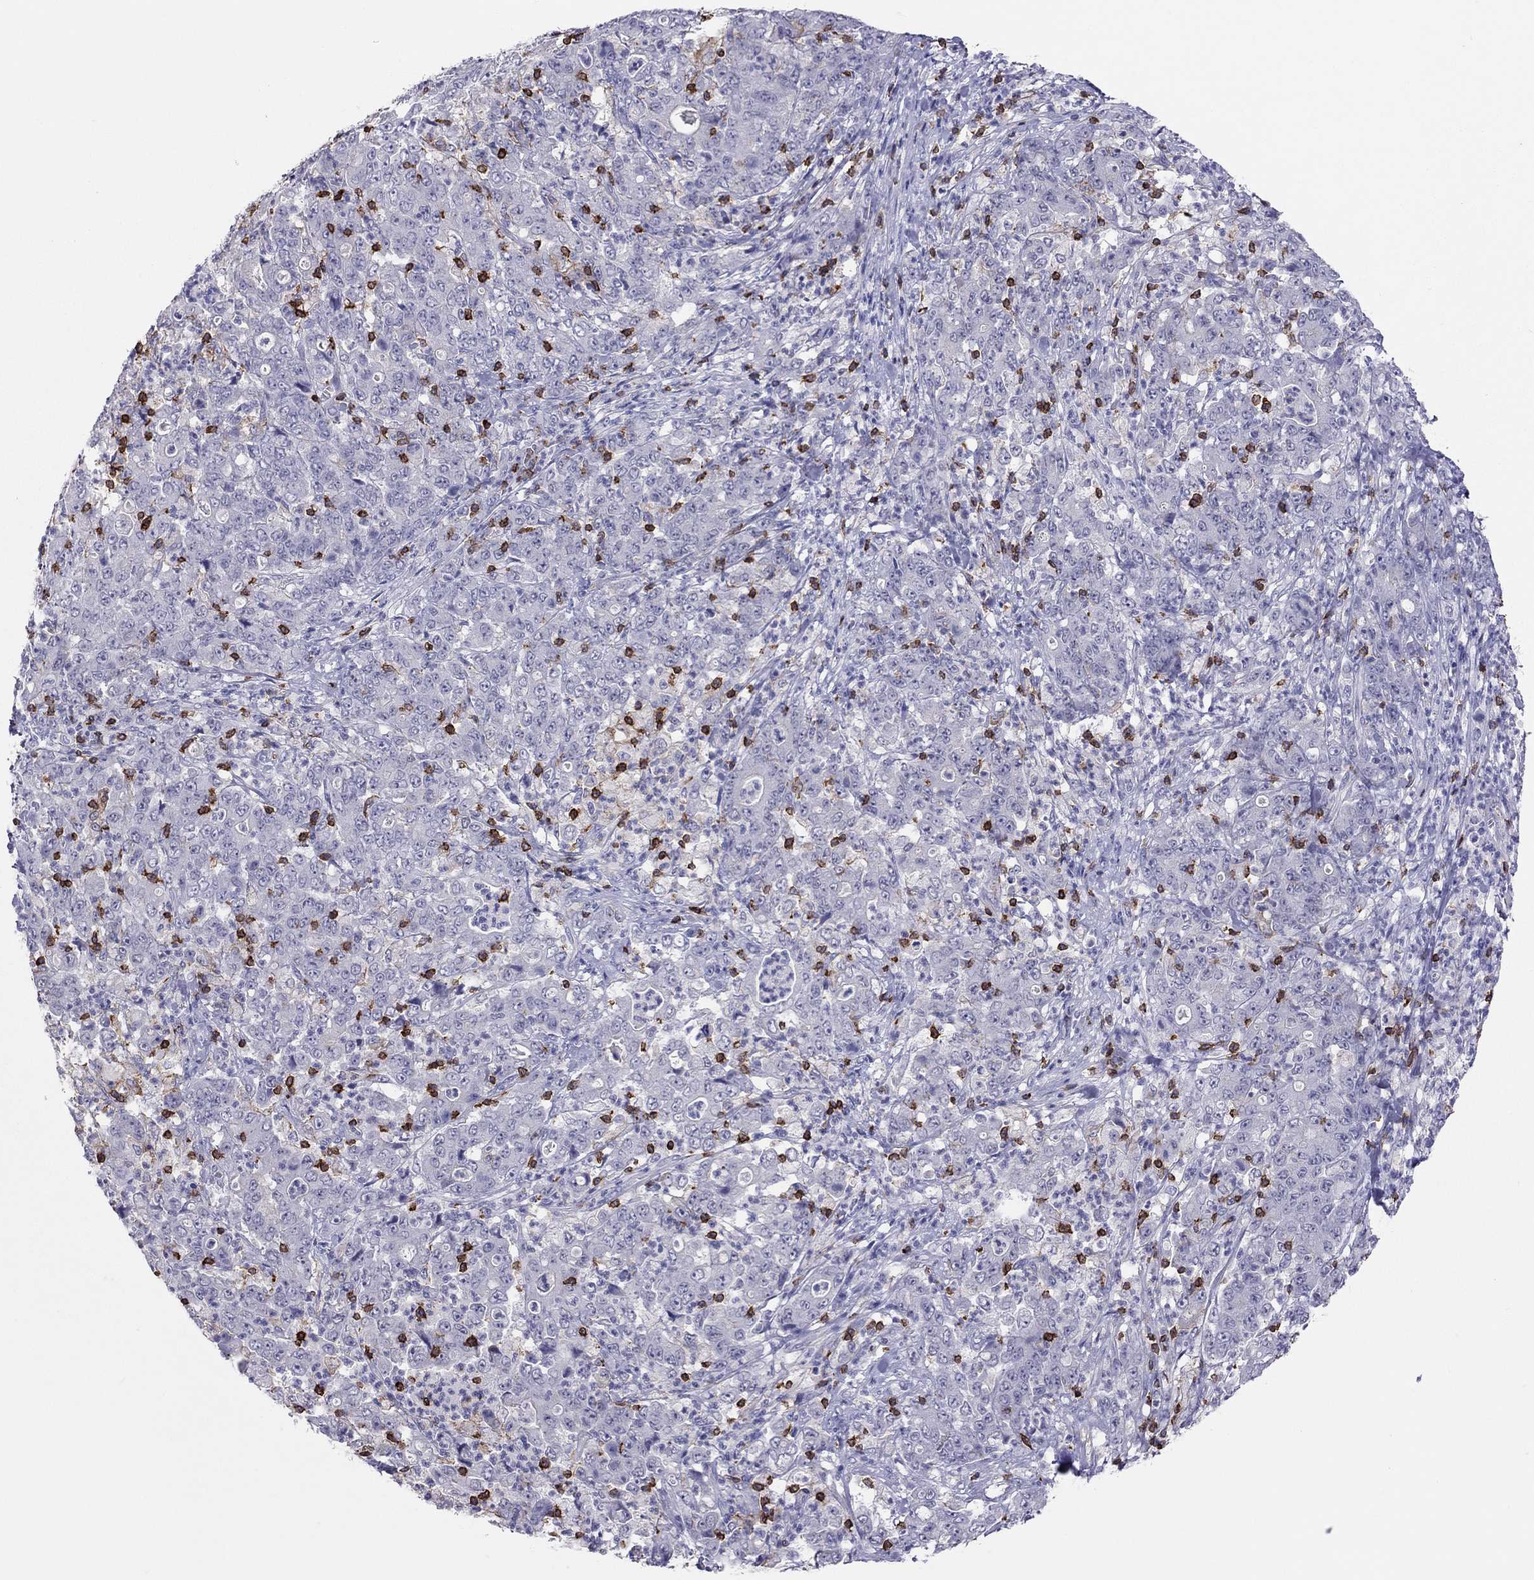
{"staining": {"intensity": "negative", "quantity": "none", "location": "none"}, "tissue": "stomach cancer", "cell_type": "Tumor cells", "image_type": "cancer", "snomed": [{"axis": "morphology", "description": "Adenocarcinoma, NOS"}, {"axis": "topography", "description": "Stomach, lower"}], "caption": "A high-resolution image shows IHC staining of stomach cancer, which demonstrates no significant positivity in tumor cells.", "gene": "MND1", "patient": {"sex": "female", "age": 71}}